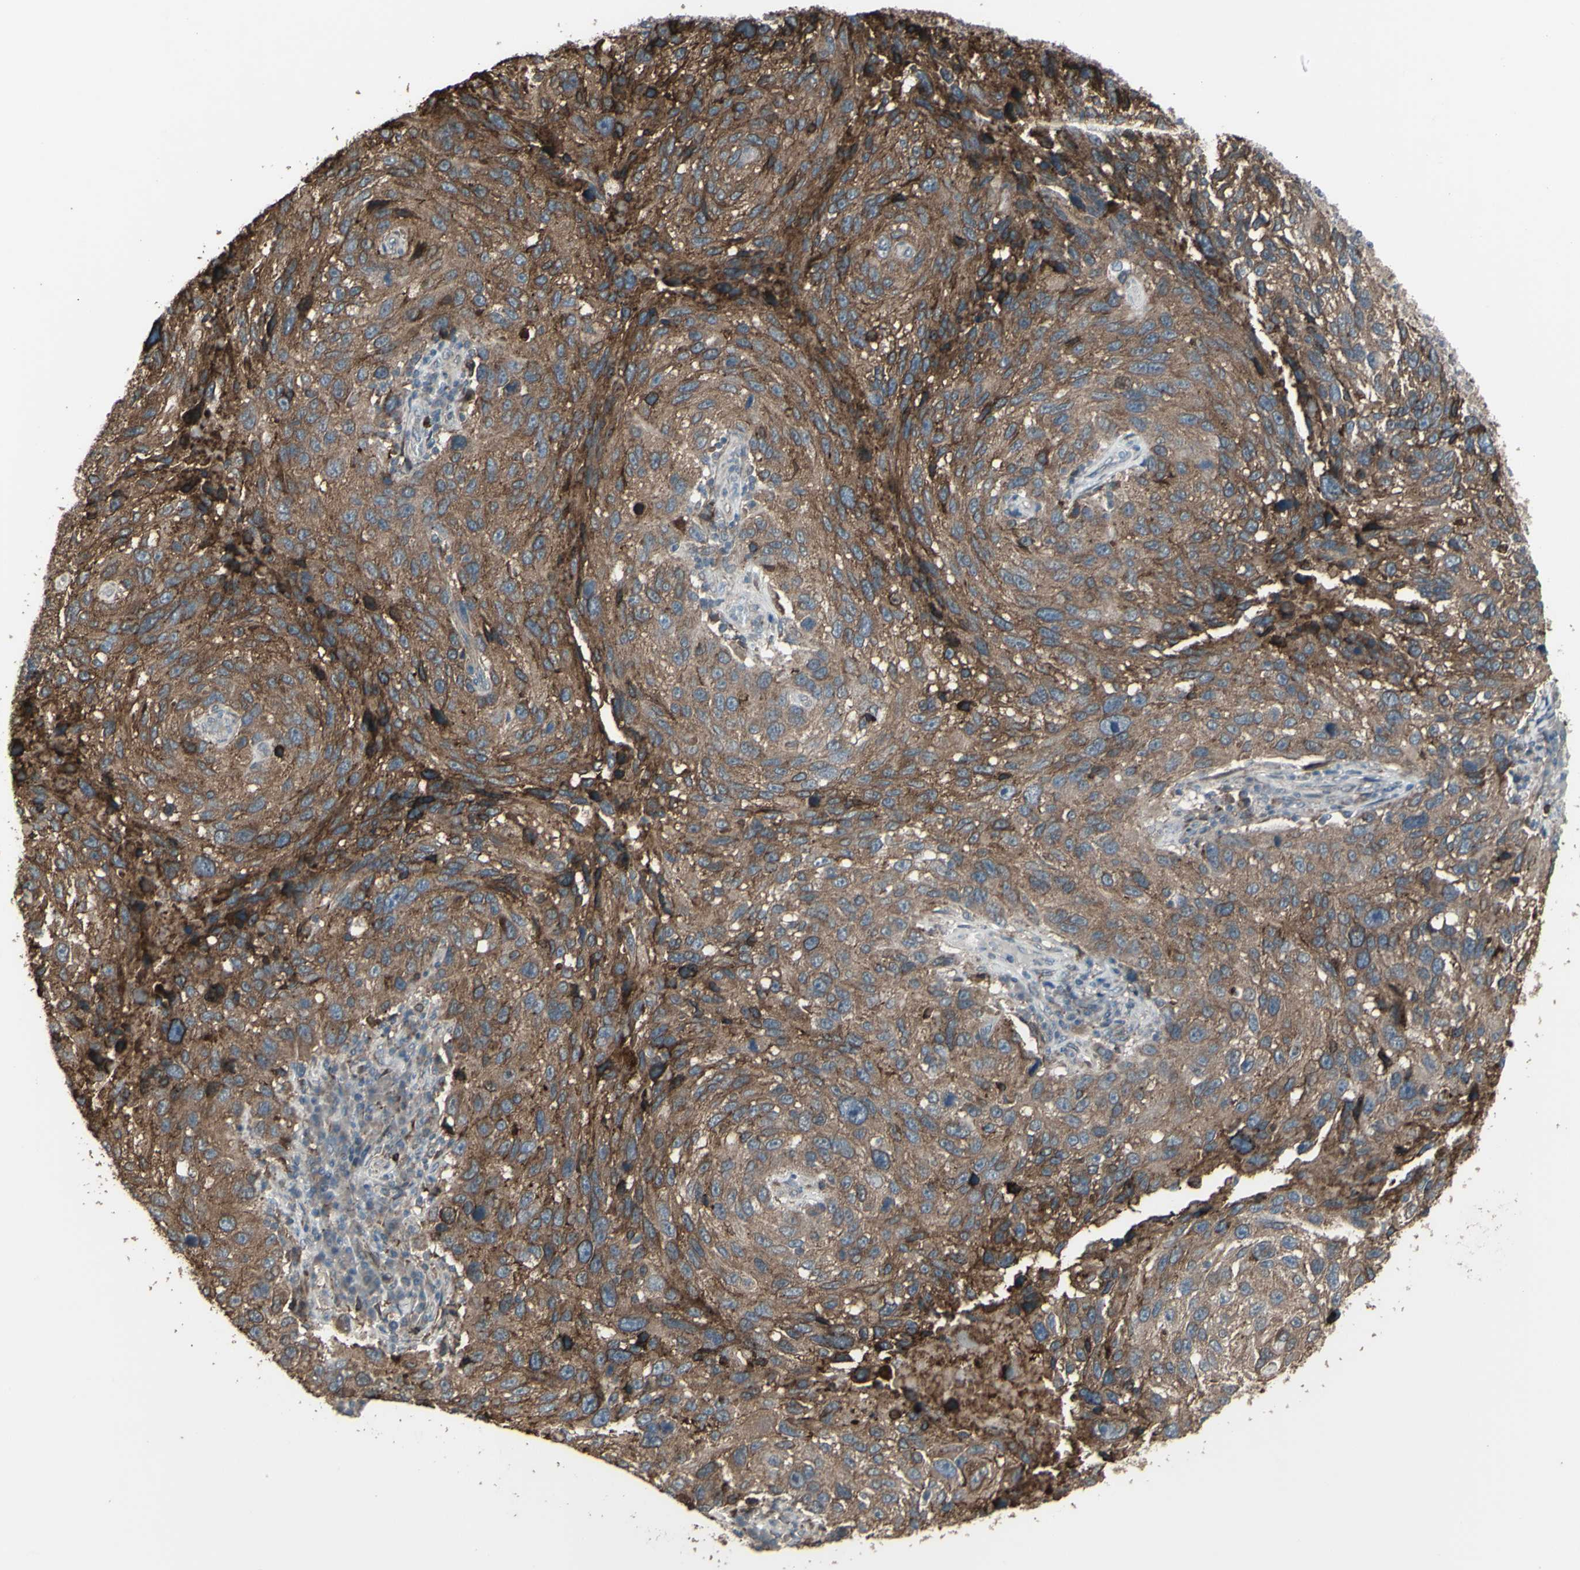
{"staining": {"intensity": "moderate", "quantity": ">75%", "location": "cytoplasmic/membranous"}, "tissue": "melanoma", "cell_type": "Tumor cells", "image_type": "cancer", "snomed": [{"axis": "morphology", "description": "Malignant melanoma, NOS"}, {"axis": "topography", "description": "Skin"}], "caption": "Brown immunohistochemical staining in human melanoma shows moderate cytoplasmic/membranous expression in about >75% of tumor cells.", "gene": "SMO", "patient": {"sex": "male", "age": 53}}